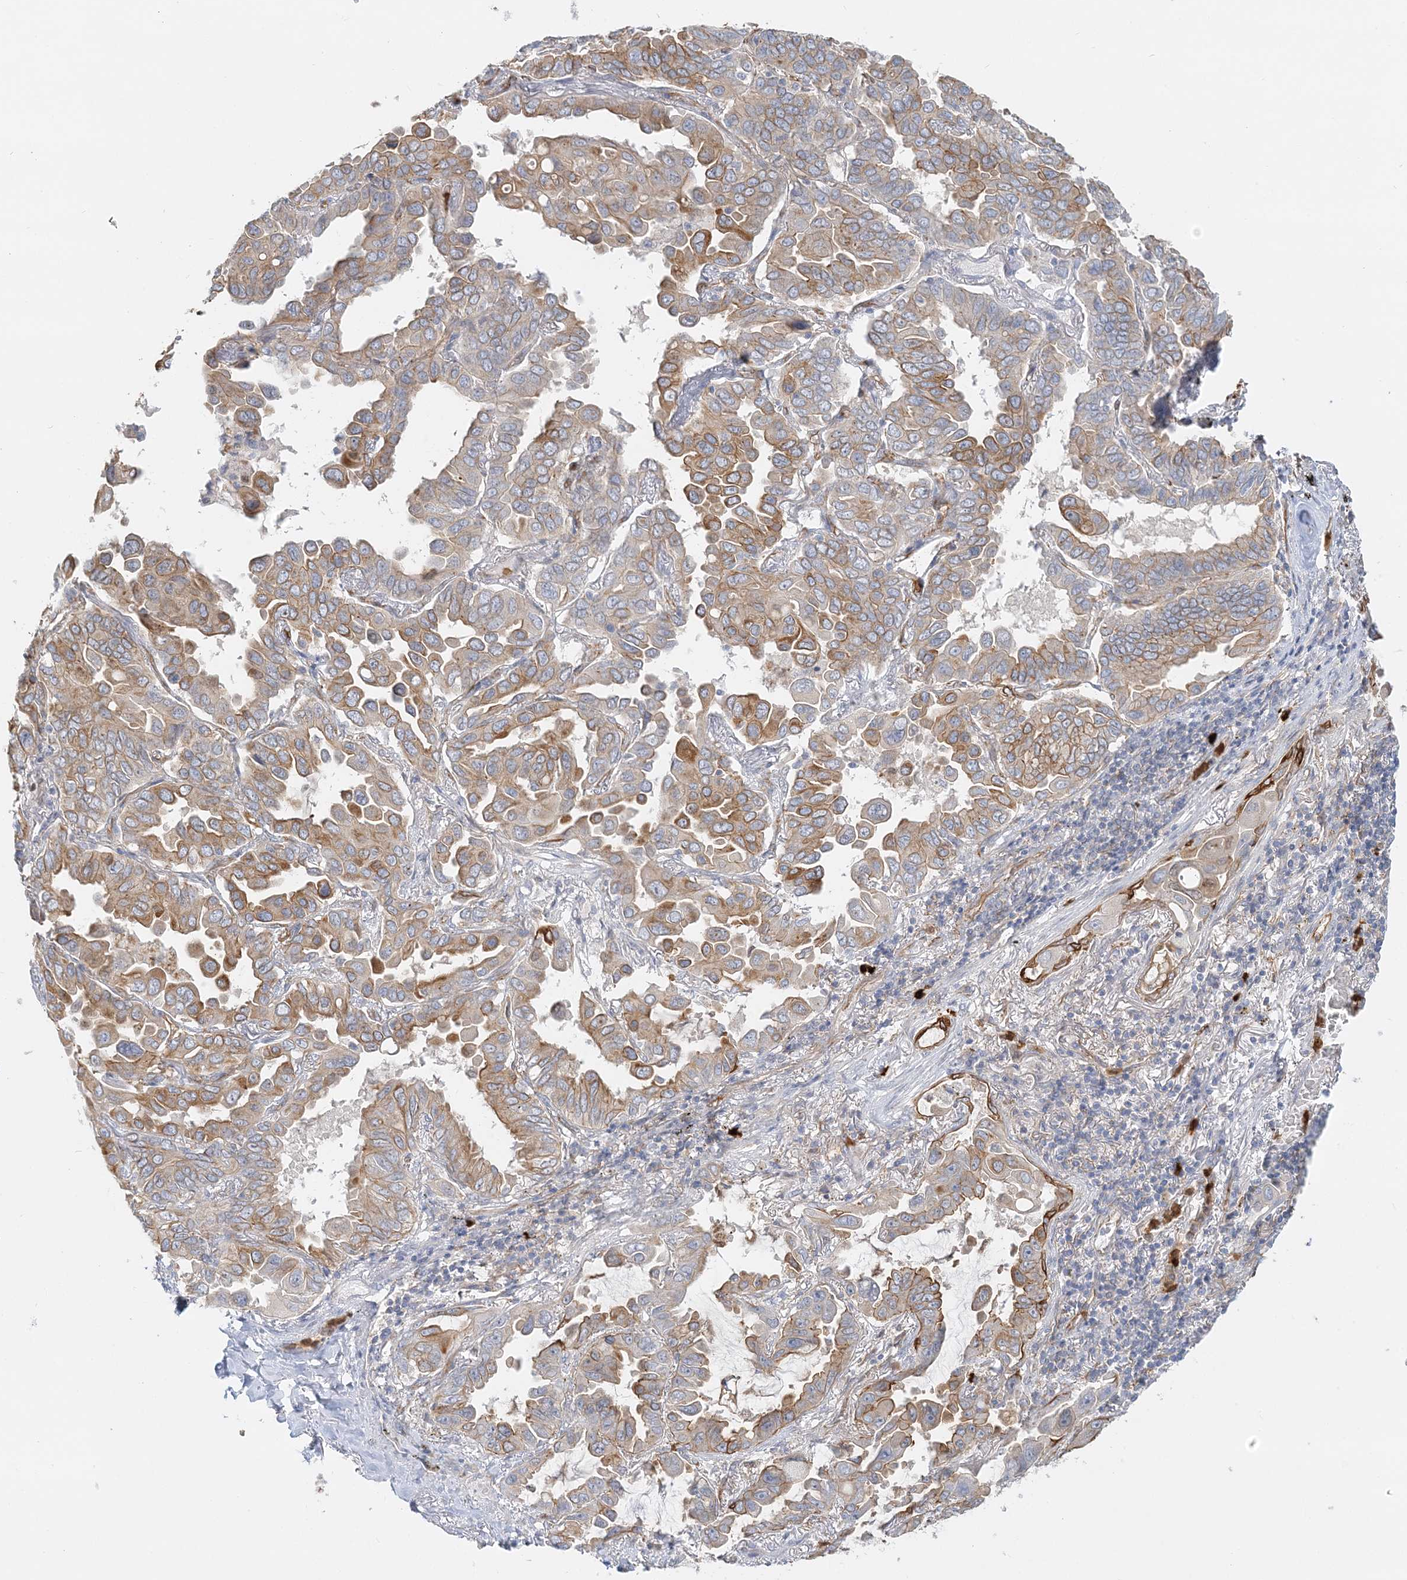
{"staining": {"intensity": "moderate", "quantity": "25%-75%", "location": "cytoplasmic/membranous"}, "tissue": "lung cancer", "cell_type": "Tumor cells", "image_type": "cancer", "snomed": [{"axis": "morphology", "description": "Adenocarcinoma, NOS"}, {"axis": "topography", "description": "Lung"}], "caption": "Lung cancer stained with immunohistochemistry (IHC) shows moderate cytoplasmic/membranous staining in about 25%-75% of tumor cells.", "gene": "DNAH1", "patient": {"sex": "male", "age": 64}}